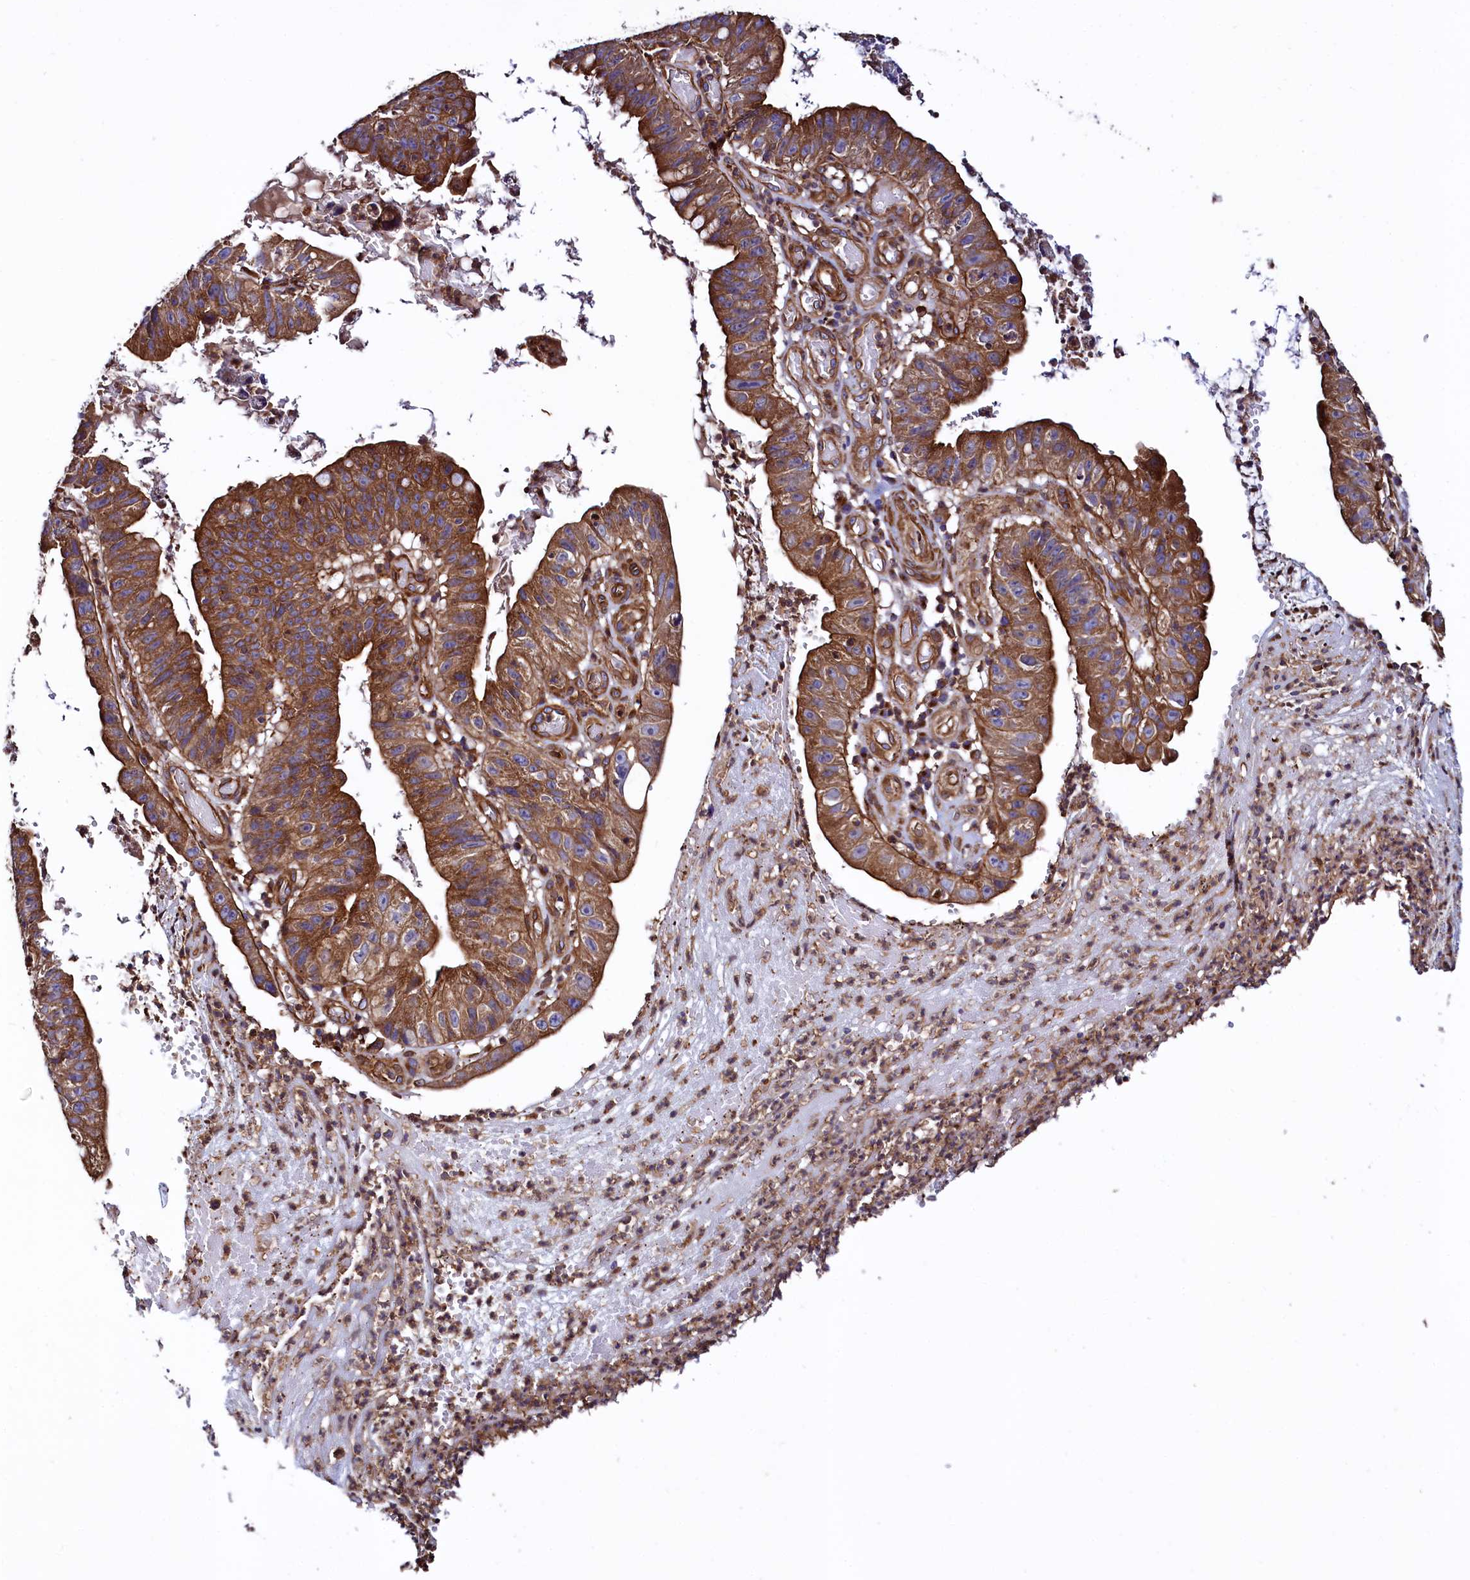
{"staining": {"intensity": "strong", "quantity": ">75%", "location": "cytoplasmic/membranous"}, "tissue": "stomach cancer", "cell_type": "Tumor cells", "image_type": "cancer", "snomed": [{"axis": "morphology", "description": "Adenocarcinoma, NOS"}, {"axis": "topography", "description": "Stomach"}], "caption": "Immunohistochemical staining of stomach adenocarcinoma reveals strong cytoplasmic/membranous protein staining in about >75% of tumor cells.", "gene": "STAMBPL1", "patient": {"sex": "male", "age": 59}}